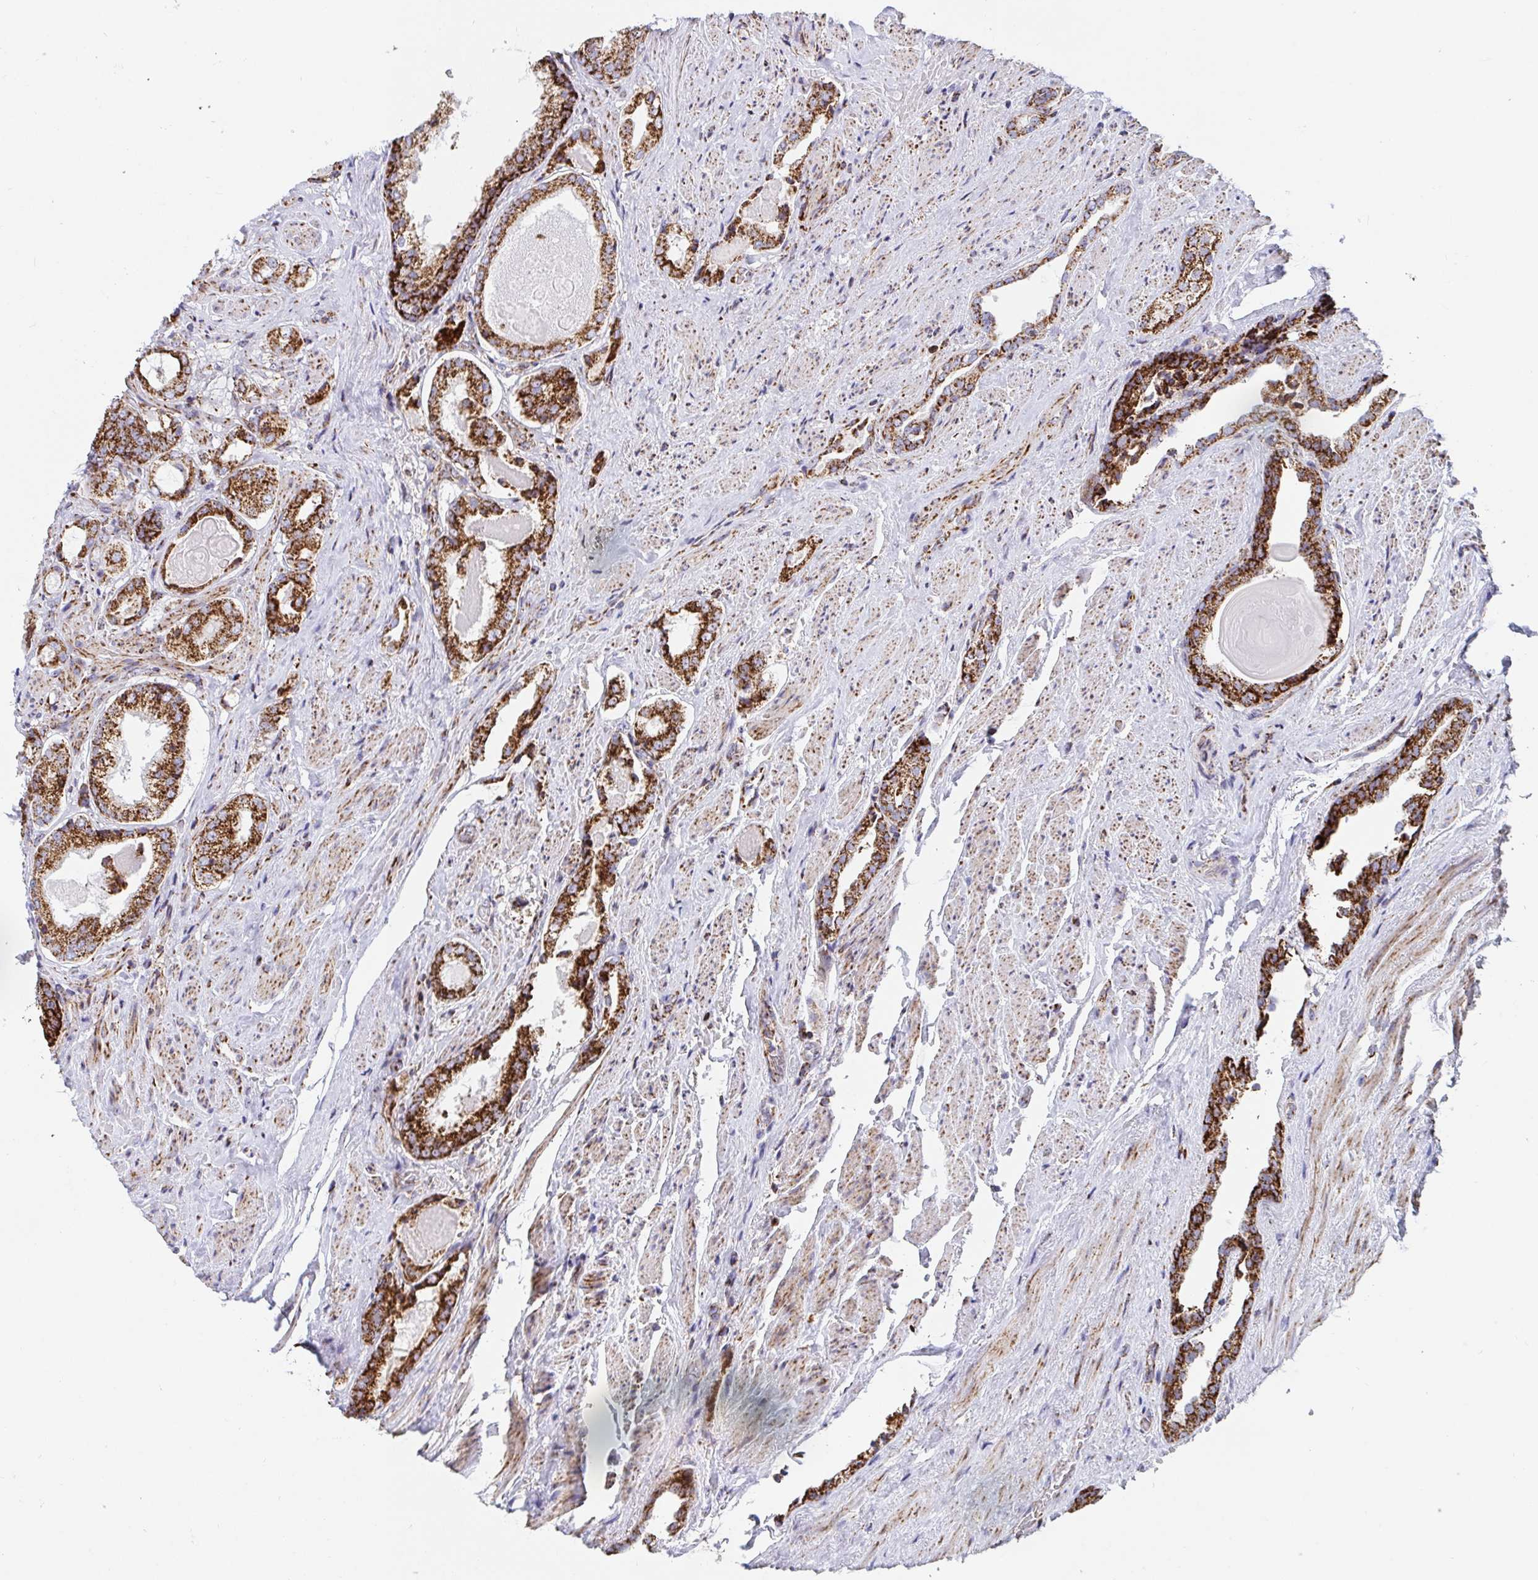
{"staining": {"intensity": "strong", "quantity": ">75%", "location": "cytoplasmic/membranous"}, "tissue": "prostate cancer", "cell_type": "Tumor cells", "image_type": "cancer", "snomed": [{"axis": "morphology", "description": "Adenocarcinoma, High grade"}, {"axis": "topography", "description": "Prostate"}], "caption": "Tumor cells show strong cytoplasmic/membranous positivity in approximately >75% of cells in prostate high-grade adenocarcinoma.", "gene": "ATP5MJ", "patient": {"sex": "male", "age": 65}}